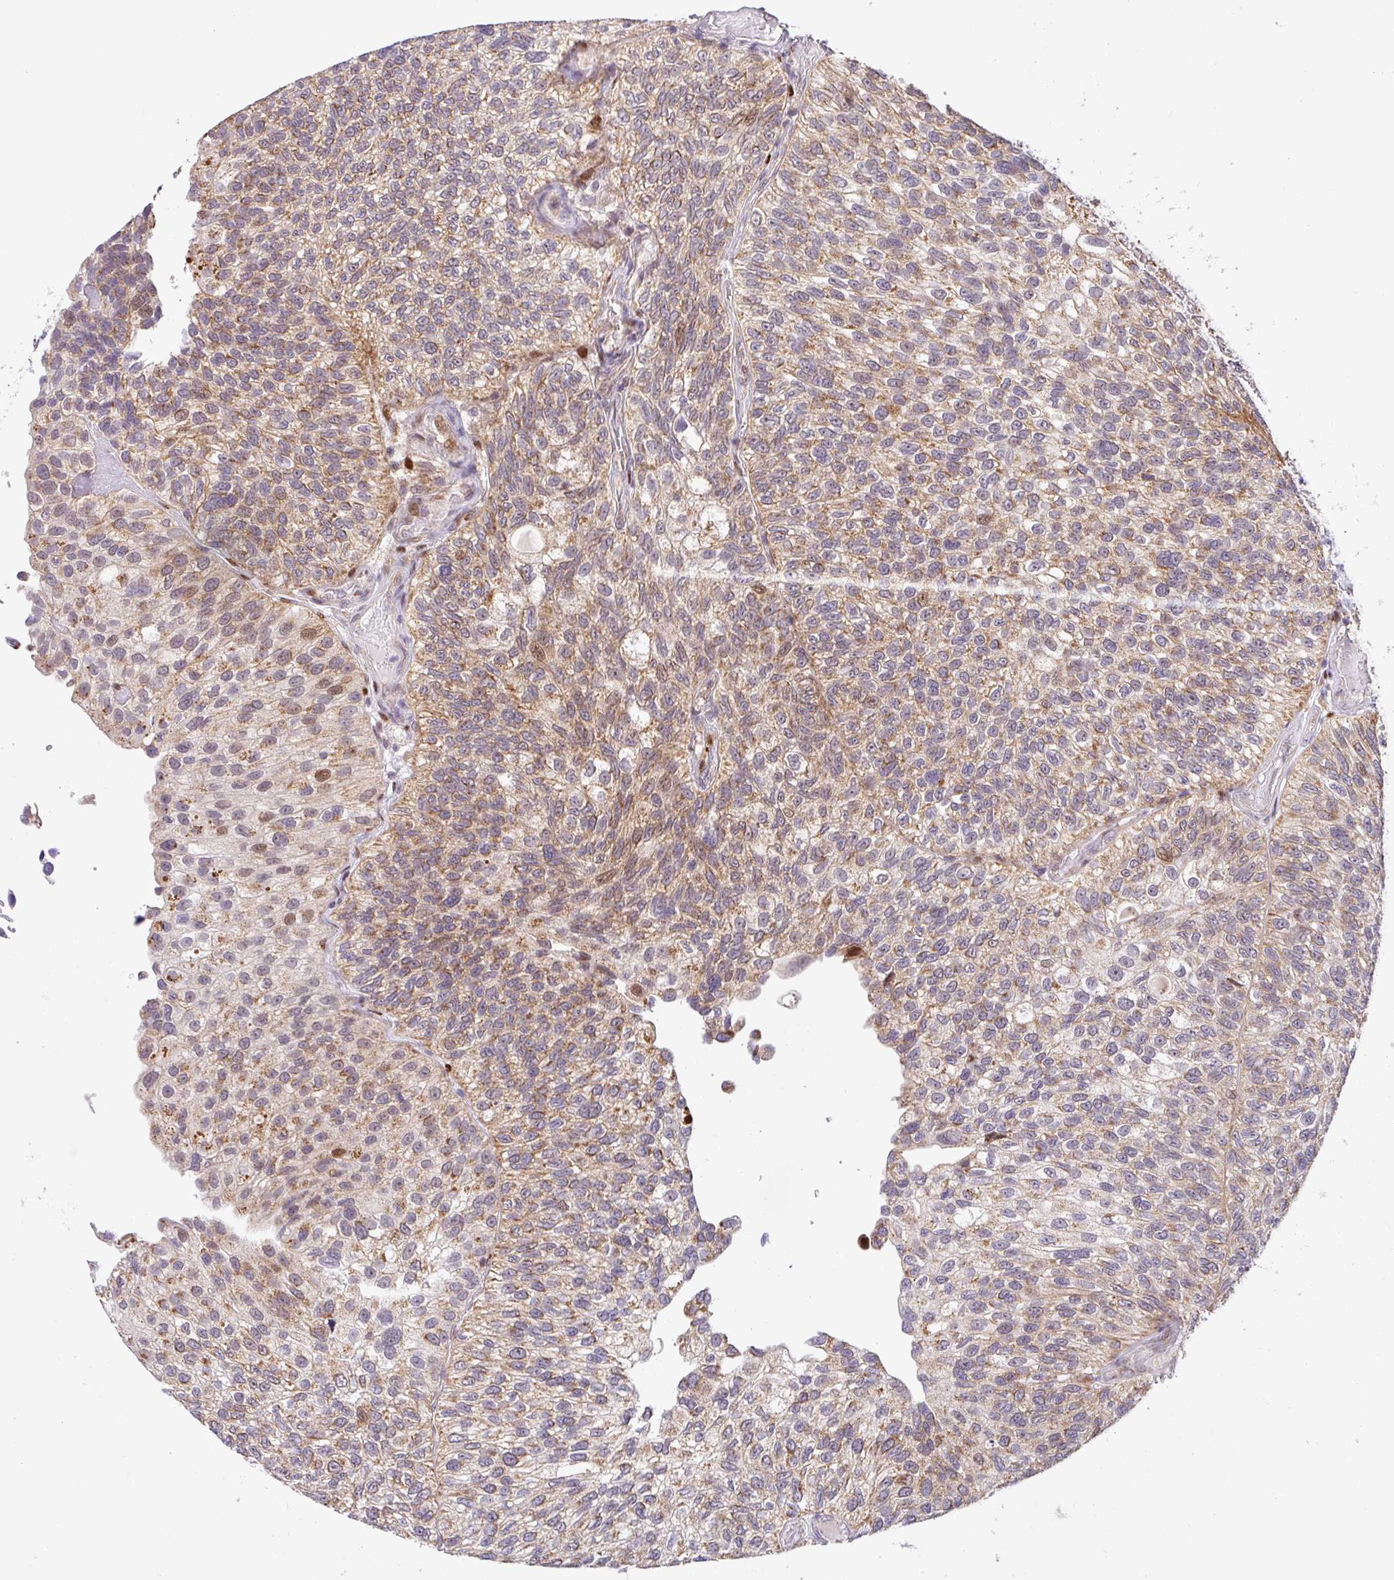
{"staining": {"intensity": "moderate", "quantity": "<25%", "location": "cytoplasmic/membranous,nuclear"}, "tissue": "urothelial cancer", "cell_type": "Tumor cells", "image_type": "cancer", "snomed": [{"axis": "morphology", "description": "Urothelial carcinoma, NOS"}, {"axis": "topography", "description": "Urinary bladder"}], "caption": "Immunohistochemical staining of transitional cell carcinoma exhibits low levels of moderate cytoplasmic/membranous and nuclear expression in about <25% of tumor cells.", "gene": "SARS2", "patient": {"sex": "male", "age": 87}}